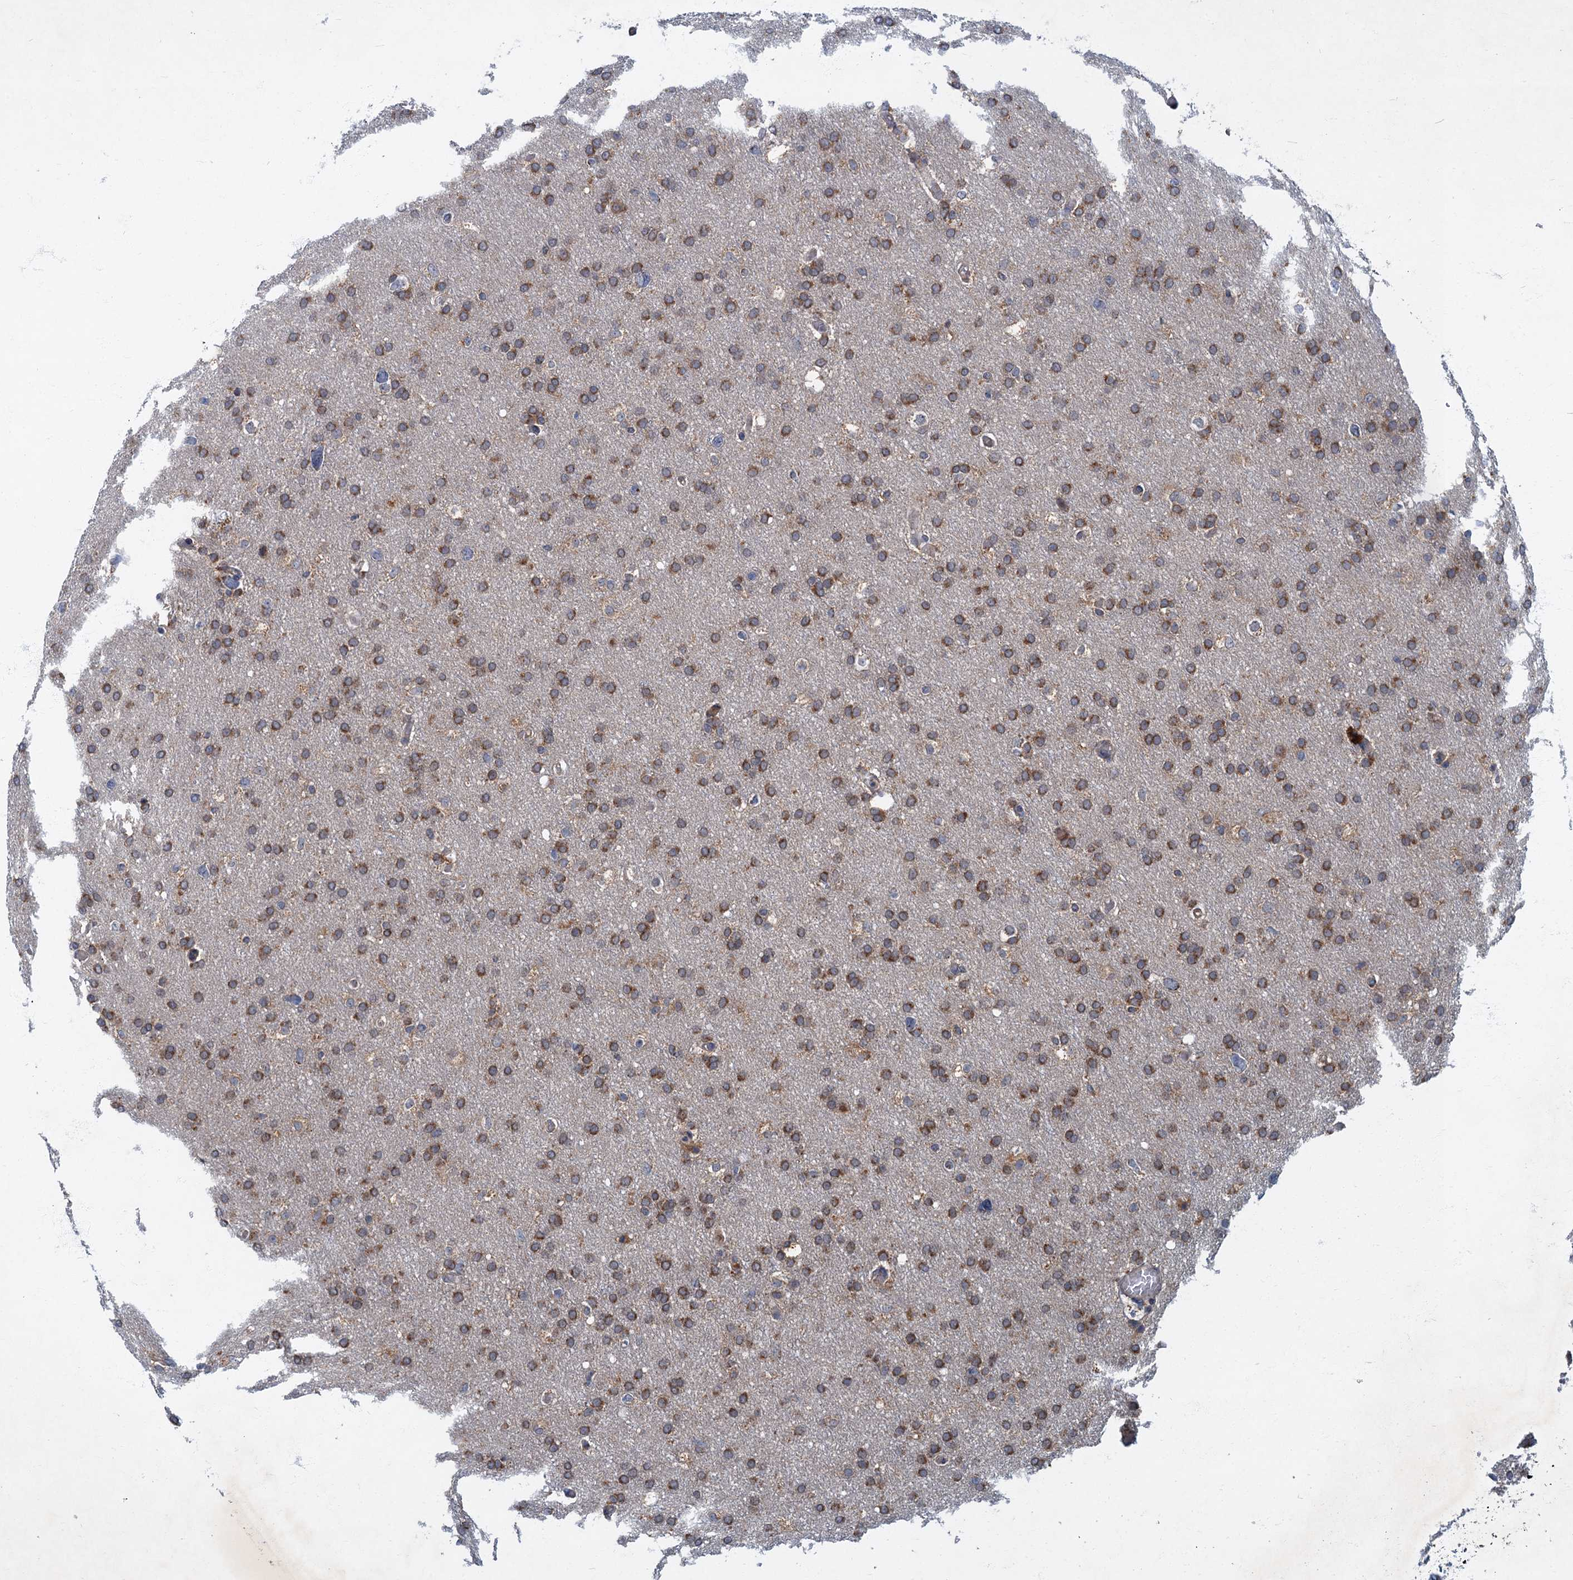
{"staining": {"intensity": "moderate", "quantity": ">75%", "location": "cytoplasmic/membranous"}, "tissue": "glioma", "cell_type": "Tumor cells", "image_type": "cancer", "snomed": [{"axis": "morphology", "description": "Glioma, malignant, High grade"}, {"axis": "topography", "description": "Cerebral cortex"}], "caption": "Immunohistochemistry (IHC) photomicrograph of malignant high-grade glioma stained for a protein (brown), which displays medium levels of moderate cytoplasmic/membranous expression in about >75% of tumor cells.", "gene": "SLC11A2", "patient": {"sex": "female", "age": 36}}